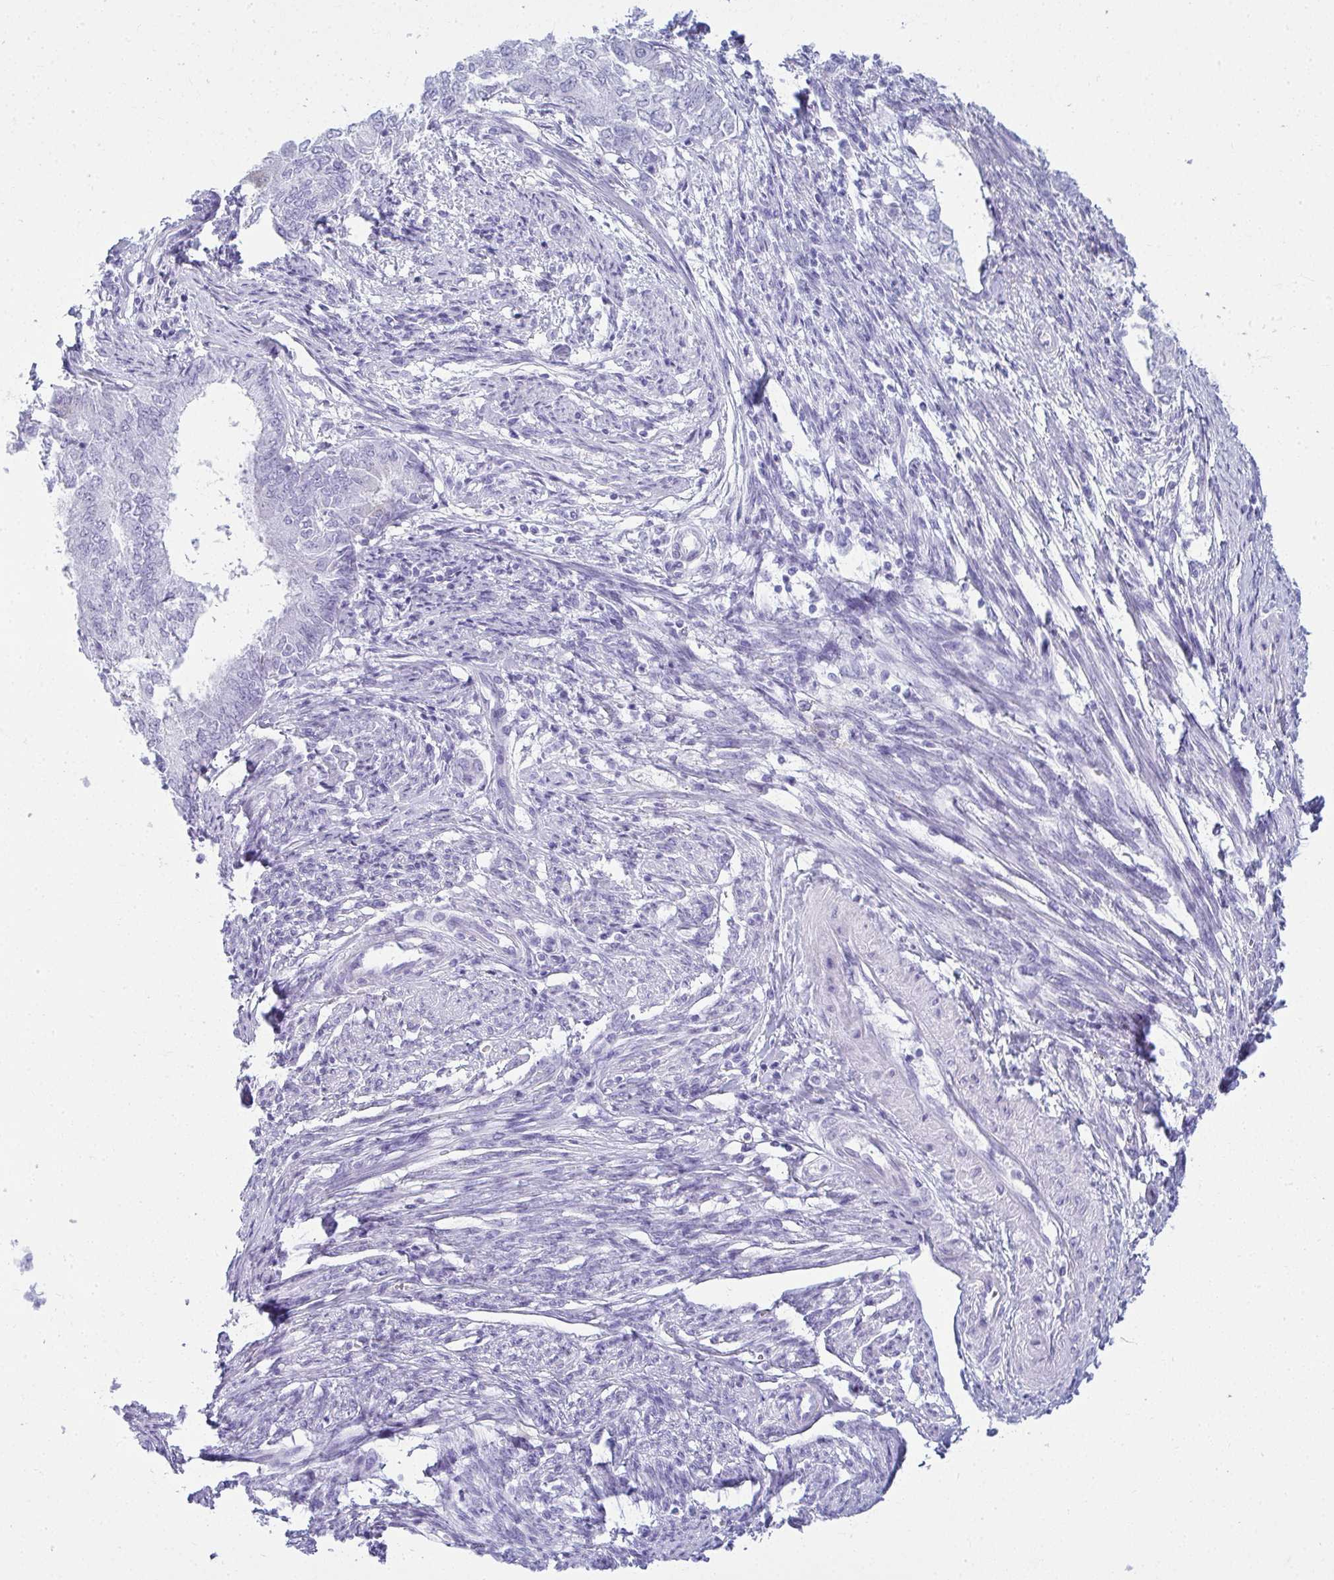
{"staining": {"intensity": "negative", "quantity": "none", "location": "none"}, "tissue": "endometrial cancer", "cell_type": "Tumor cells", "image_type": "cancer", "snomed": [{"axis": "morphology", "description": "Adenocarcinoma, NOS"}, {"axis": "topography", "description": "Endometrium"}], "caption": "Human adenocarcinoma (endometrial) stained for a protein using IHC reveals no positivity in tumor cells.", "gene": "CLGN", "patient": {"sex": "female", "age": 62}}